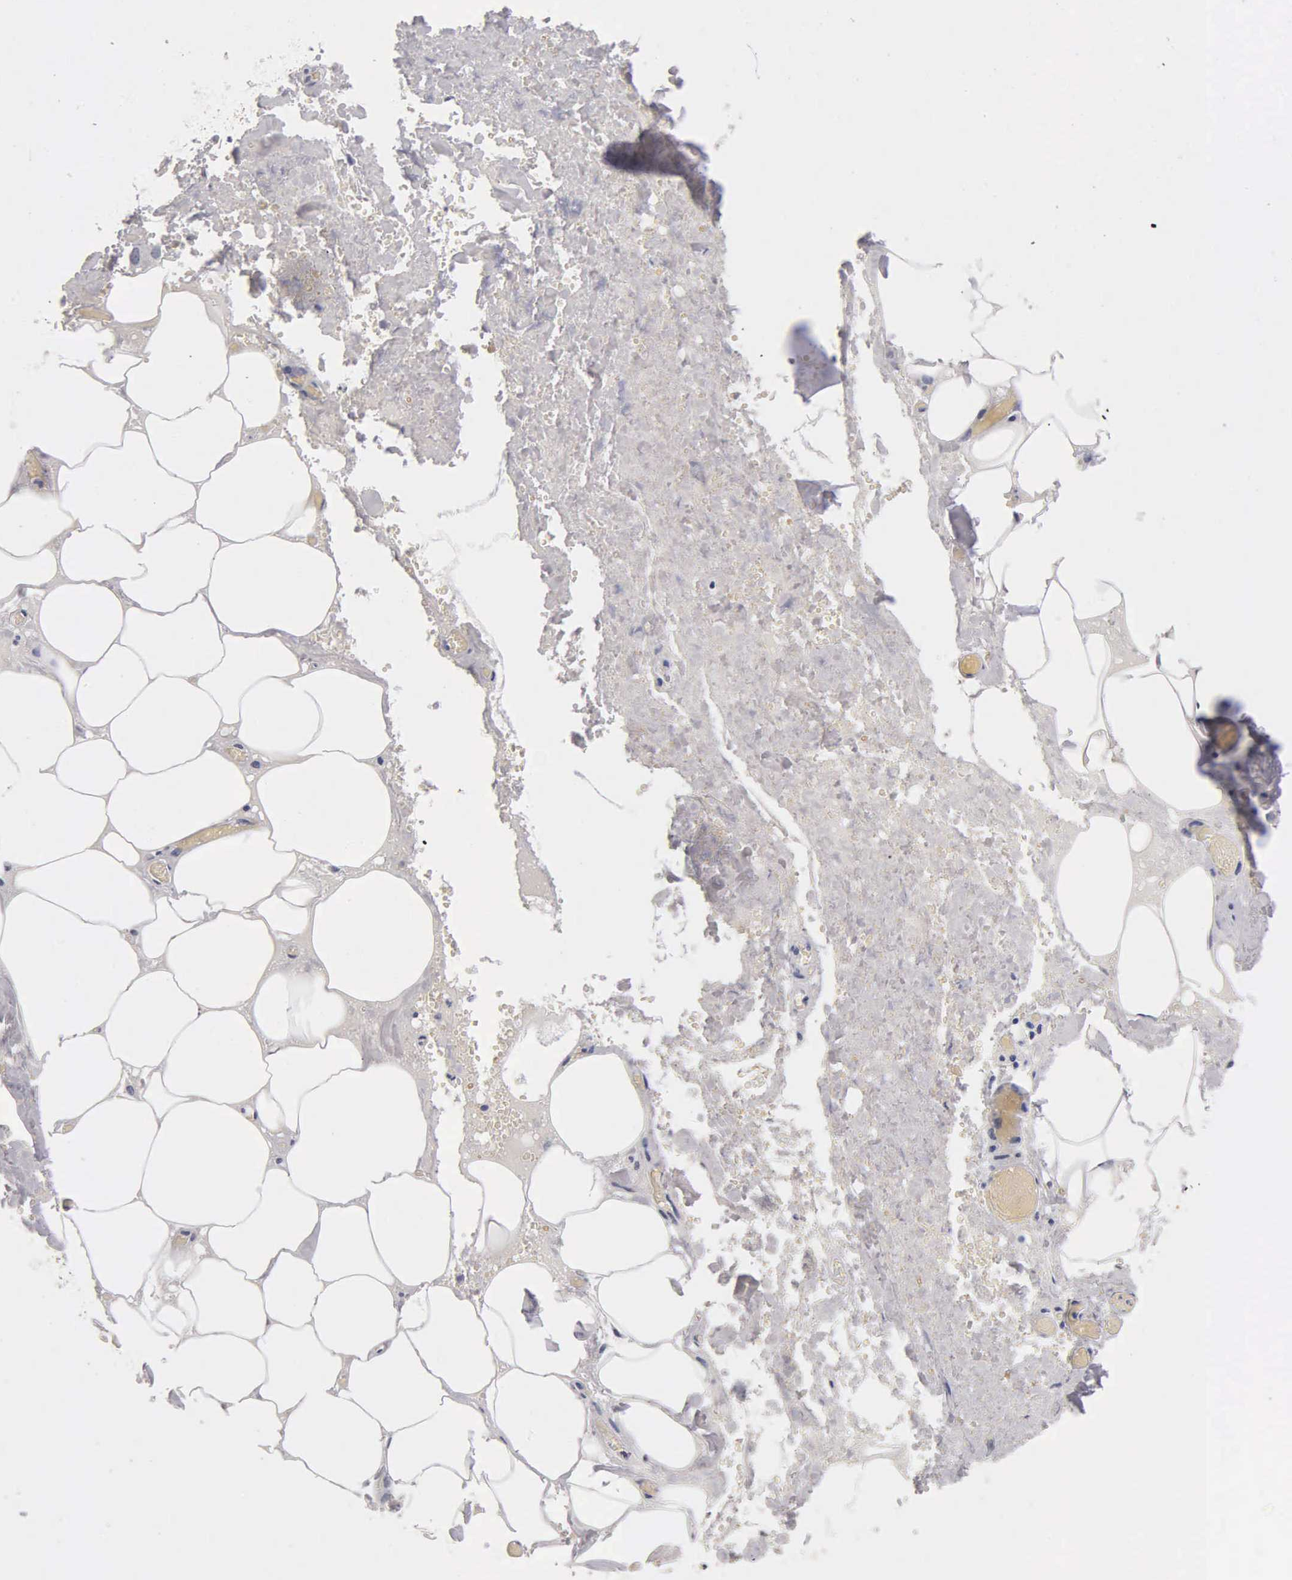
{"staining": {"intensity": "negative", "quantity": "none", "location": "none"}, "tissue": "smooth muscle", "cell_type": "Smooth muscle cells", "image_type": "normal", "snomed": [{"axis": "morphology", "description": "Normal tissue, NOS"}, {"axis": "topography", "description": "Uterus"}], "caption": "This image is of benign smooth muscle stained with immunohistochemistry (IHC) to label a protein in brown with the nuclei are counter-stained blue. There is no positivity in smooth muscle cells.", "gene": "SST", "patient": {"sex": "female", "age": 56}}